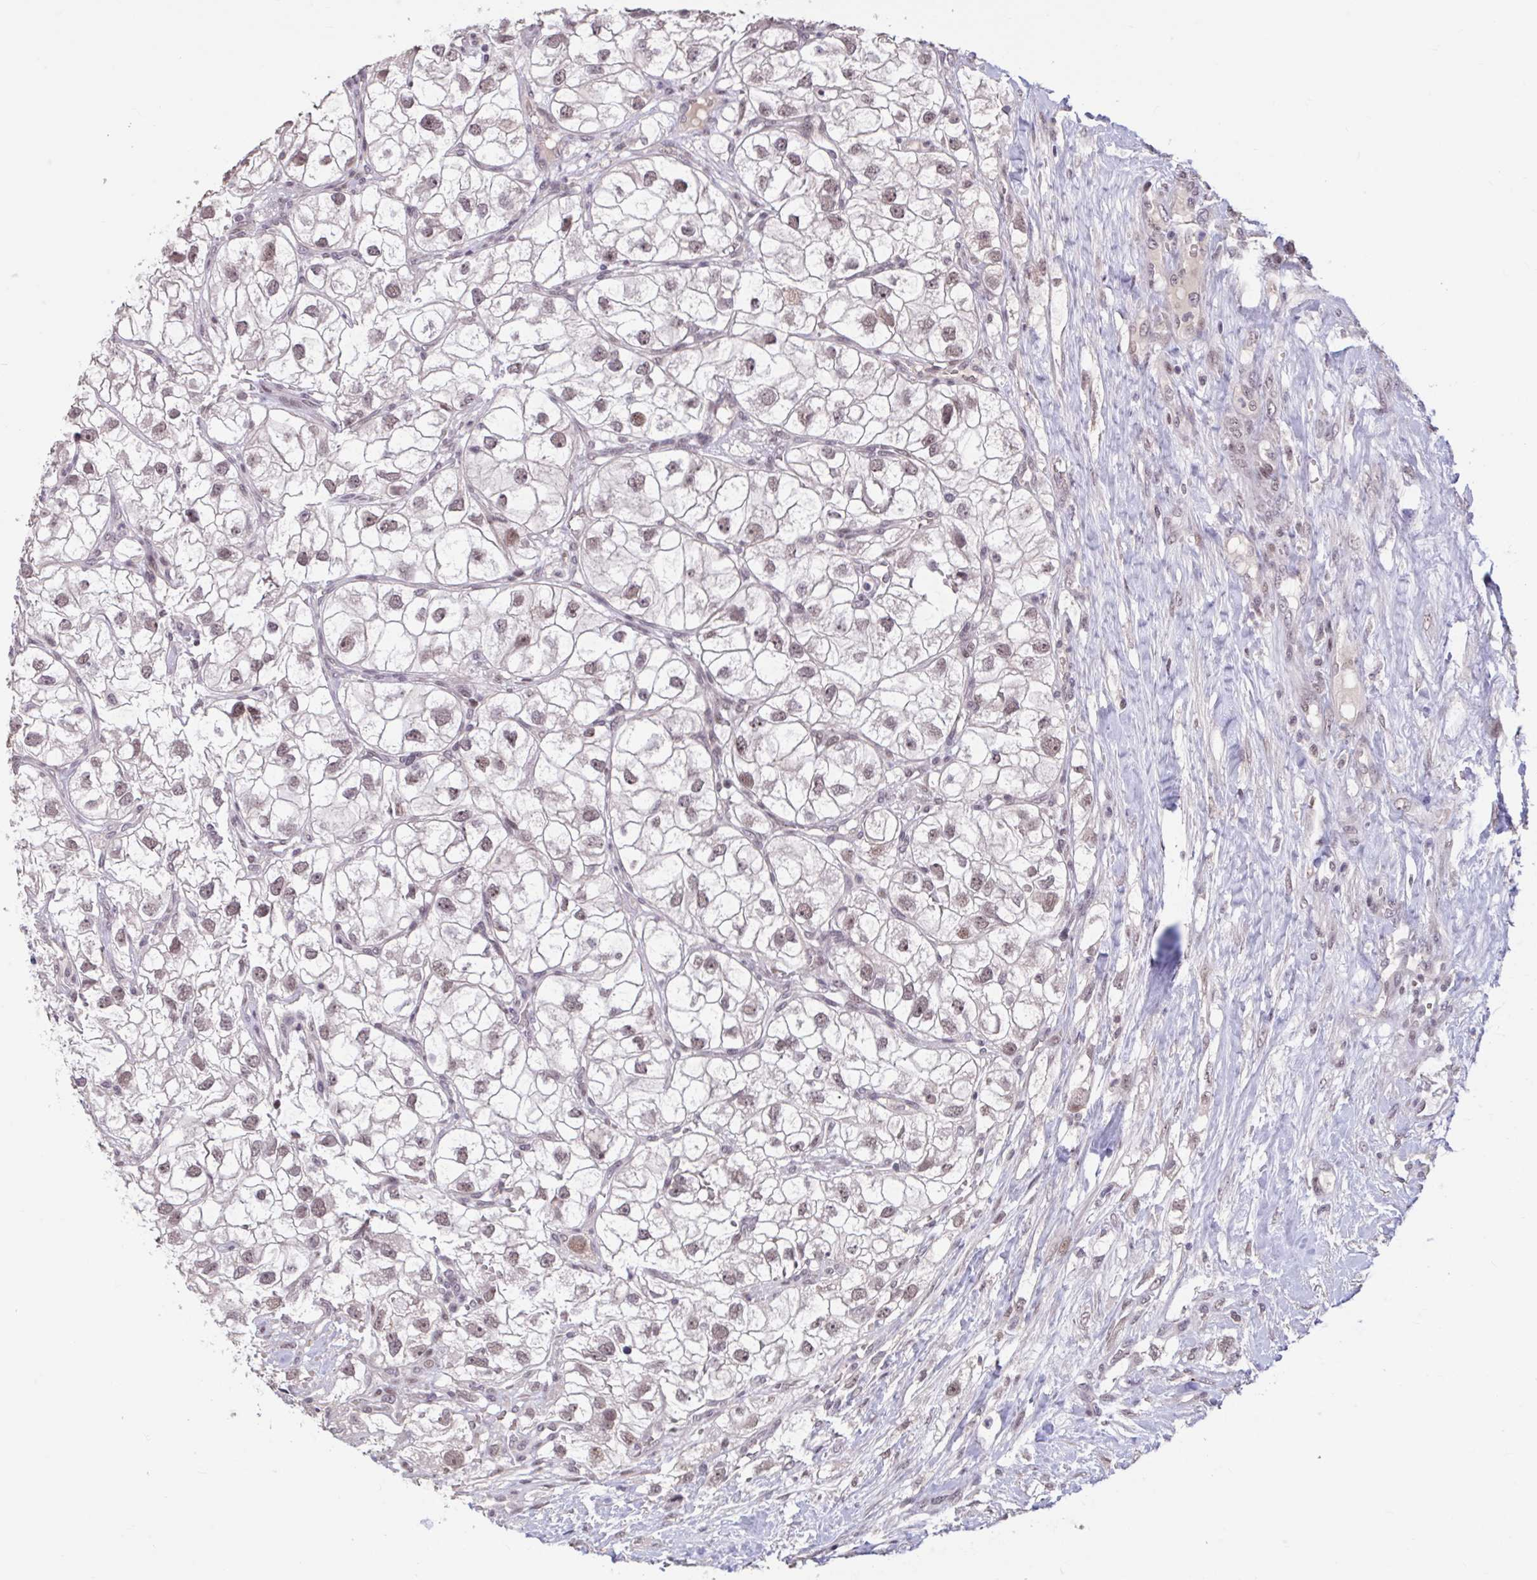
{"staining": {"intensity": "weak", "quantity": ">75%", "location": "nuclear"}, "tissue": "renal cancer", "cell_type": "Tumor cells", "image_type": "cancer", "snomed": [{"axis": "morphology", "description": "Adenocarcinoma, NOS"}, {"axis": "topography", "description": "Kidney"}], "caption": "Human renal cancer (adenocarcinoma) stained with a brown dye exhibits weak nuclear positive positivity in approximately >75% of tumor cells.", "gene": "ZNF414", "patient": {"sex": "male", "age": 59}}